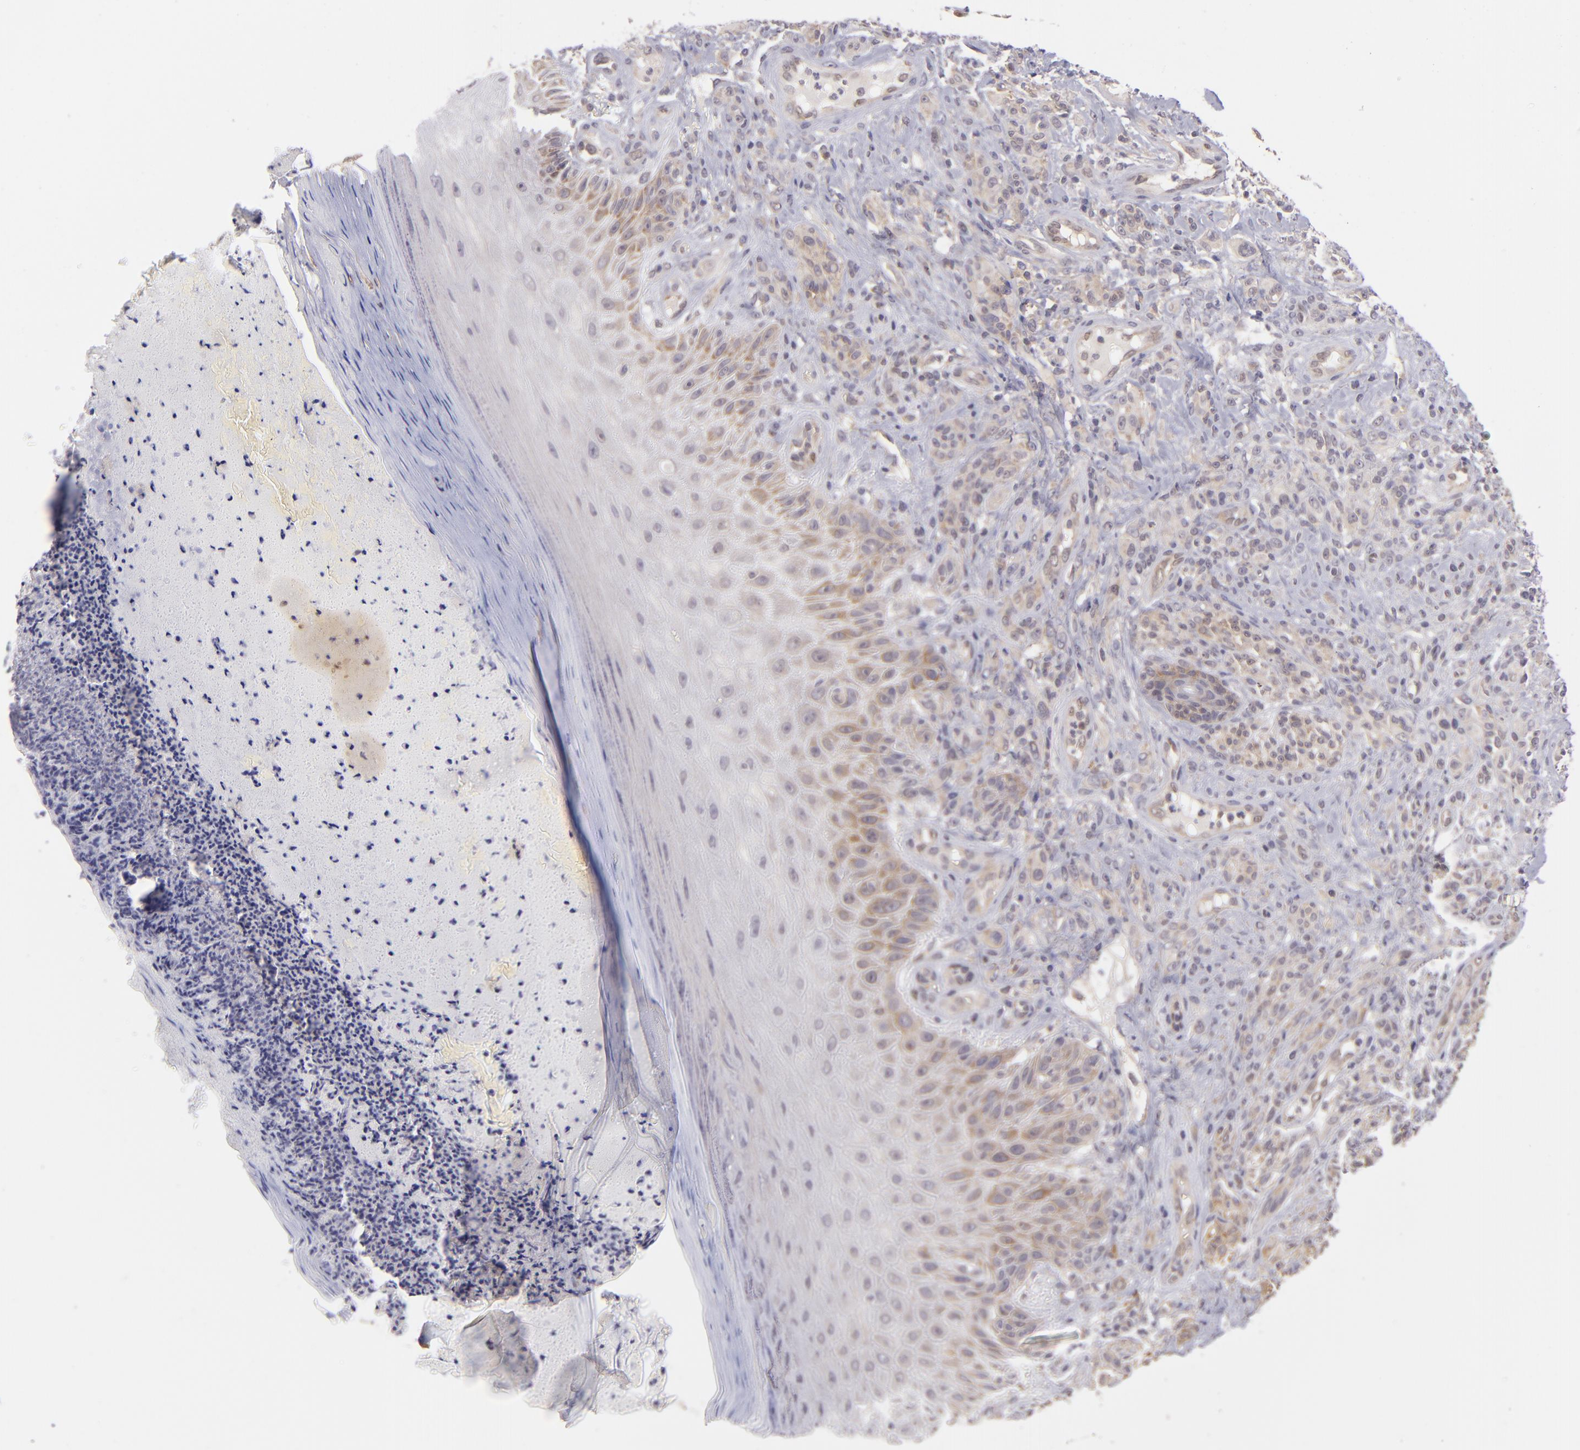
{"staining": {"intensity": "weak", "quantity": "25%-75%", "location": "cytoplasmic/membranous"}, "tissue": "melanoma", "cell_type": "Tumor cells", "image_type": "cancer", "snomed": [{"axis": "morphology", "description": "Malignant melanoma, NOS"}, {"axis": "topography", "description": "Skin"}], "caption": "Protein analysis of malignant melanoma tissue exhibits weak cytoplasmic/membranous staining in about 25%-75% of tumor cells.", "gene": "PTPN13", "patient": {"sex": "male", "age": 57}}